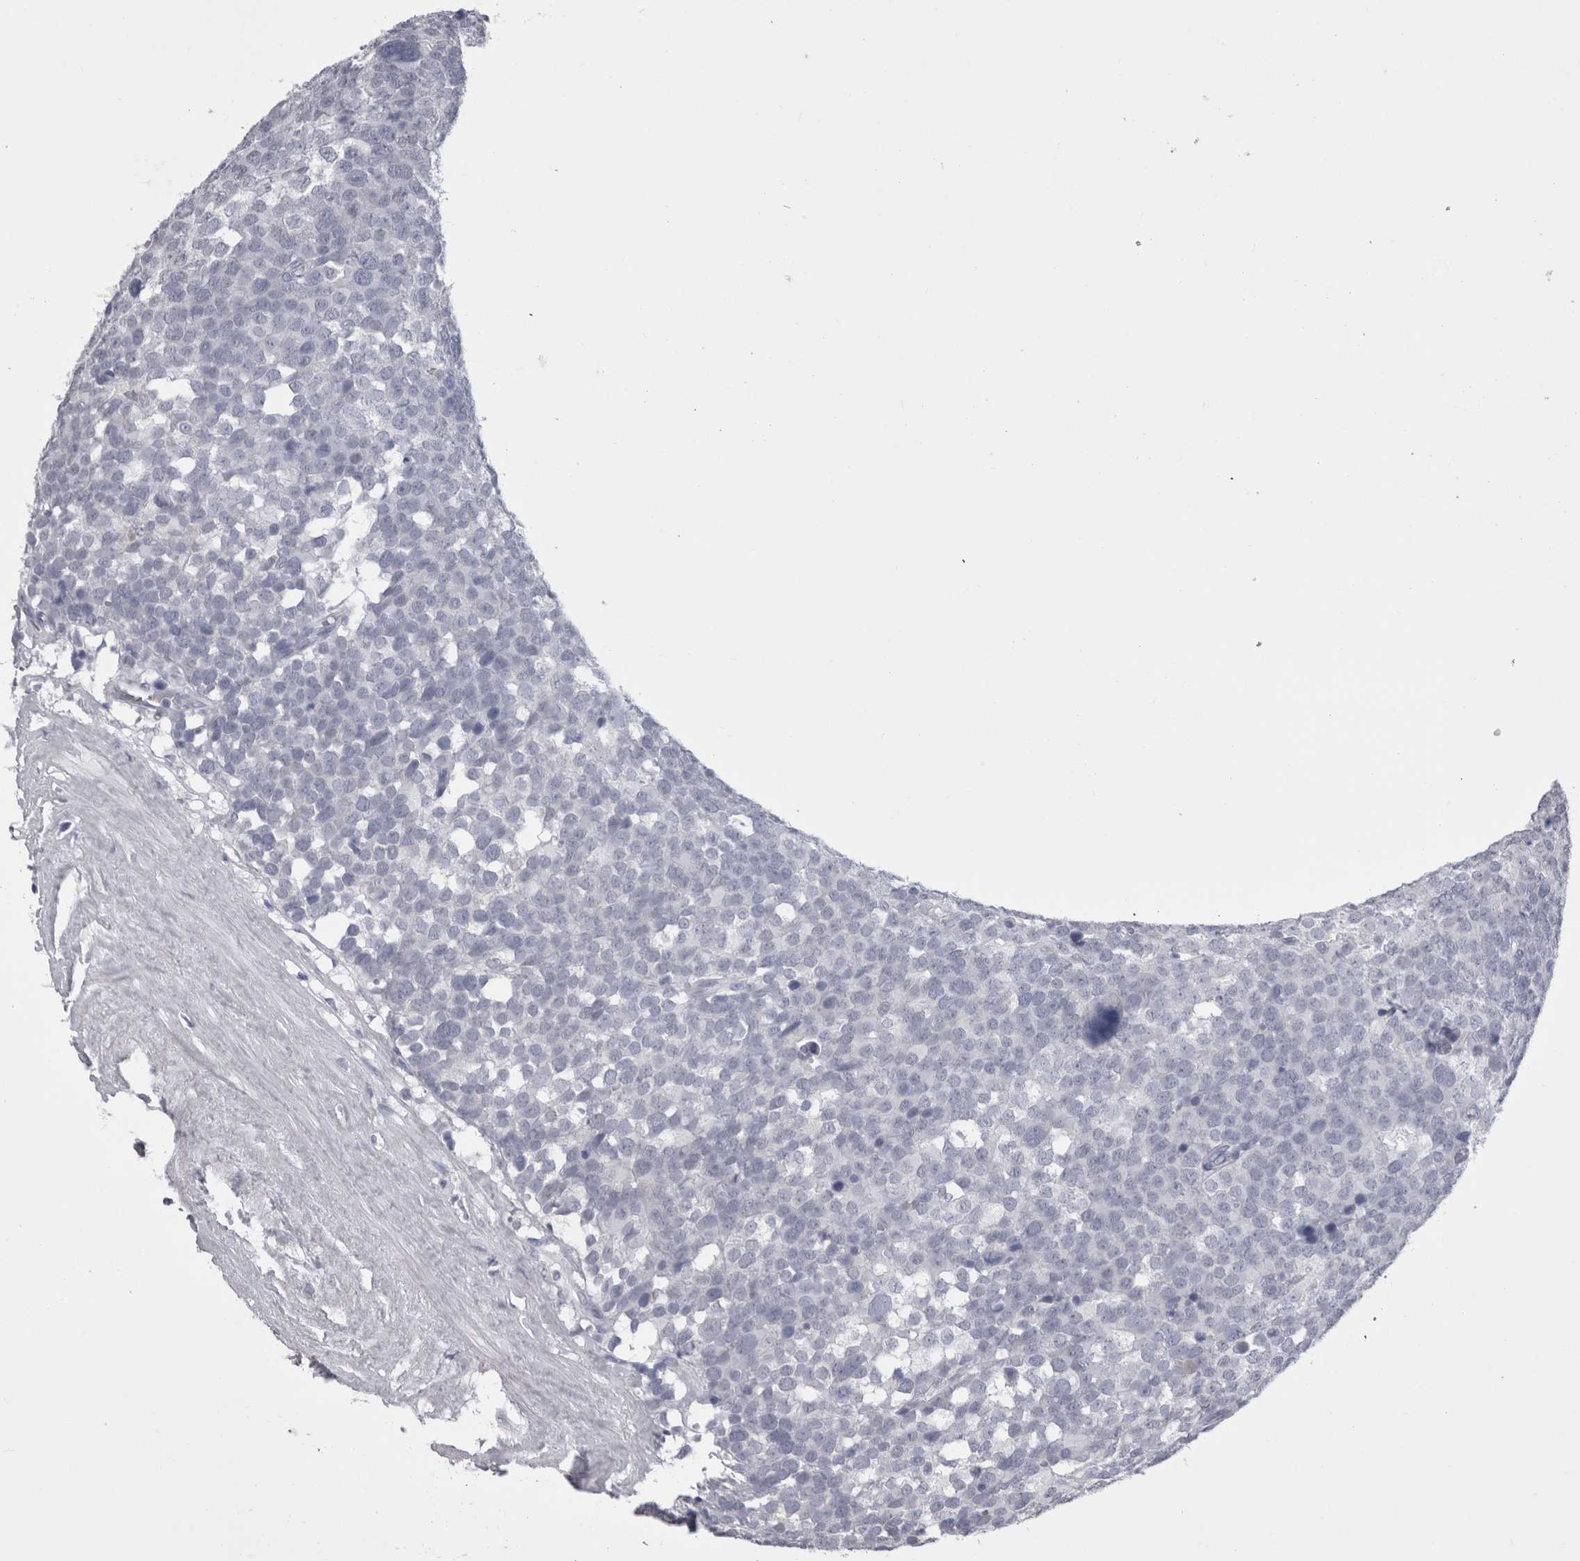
{"staining": {"intensity": "negative", "quantity": "none", "location": "none"}, "tissue": "testis cancer", "cell_type": "Tumor cells", "image_type": "cancer", "snomed": [{"axis": "morphology", "description": "Seminoma, NOS"}, {"axis": "topography", "description": "Testis"}], "caption": "DAB immunohistochemical staining of human testis seminoma reveals no significant staining in tumor cells.", "gene": "CDHR5", "patient": {"sex": "male", "age": 71}}